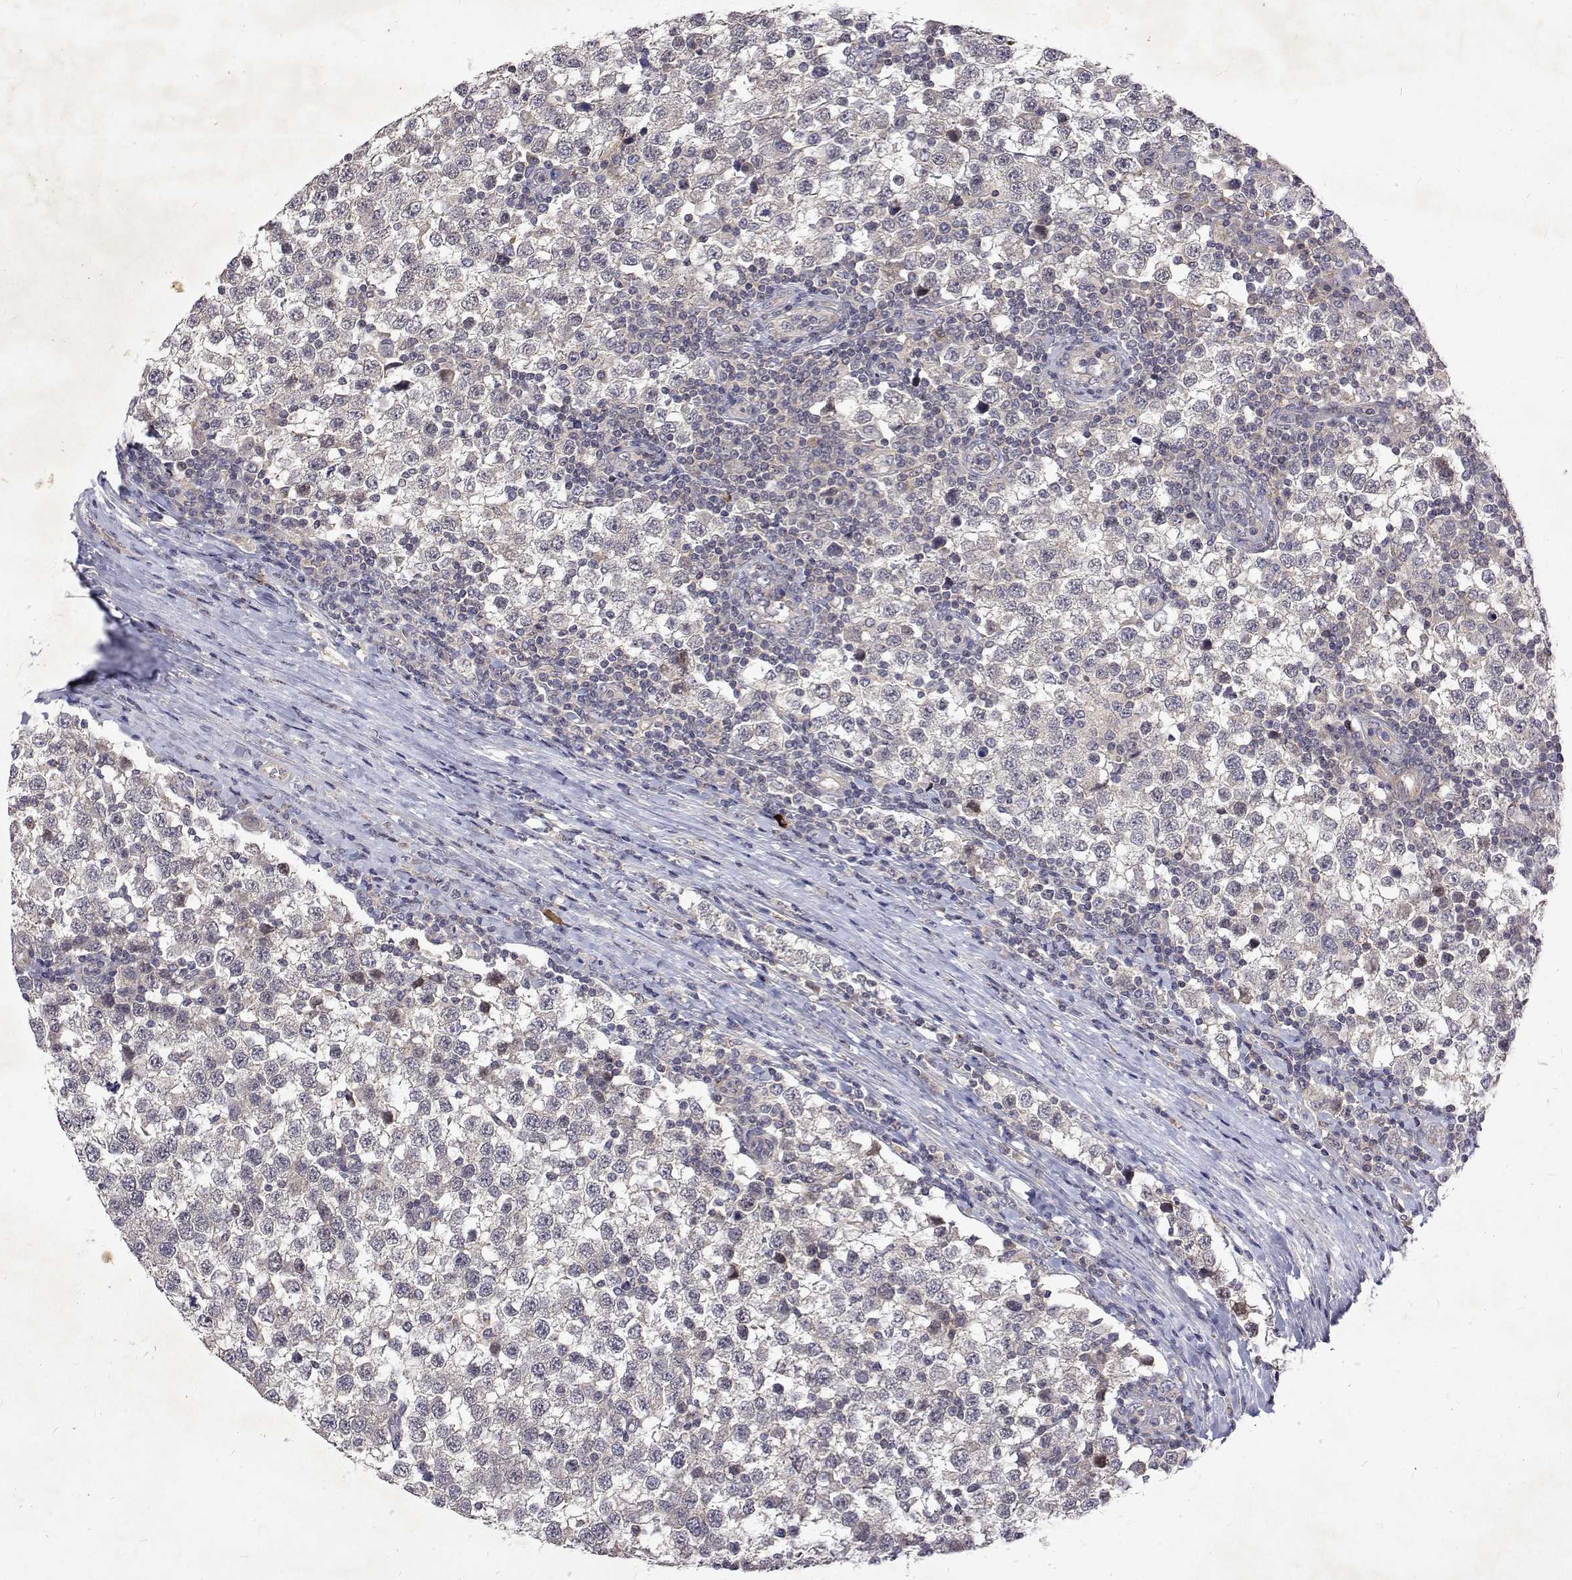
{"staining": {"intensity": "negative", "quantity": "none", "location": "none"}, "tissue": "testis cancer", "cell_type": "Tumor cells", "image_type": "cancer", "snomed": [{"axis": "morphology", "description": "Seminoma, NOS"}, {"axis": "topography", "description": "Testis"}], "caption": "High magnification brightfield microscopy of seminoma (testis) stained with DAB (brown) and counterstained with hematoxylin (blue): tumor cells show no significant expression.", "gene": "ALKBH8", "patient": {"sex": "male", "age": 34}}